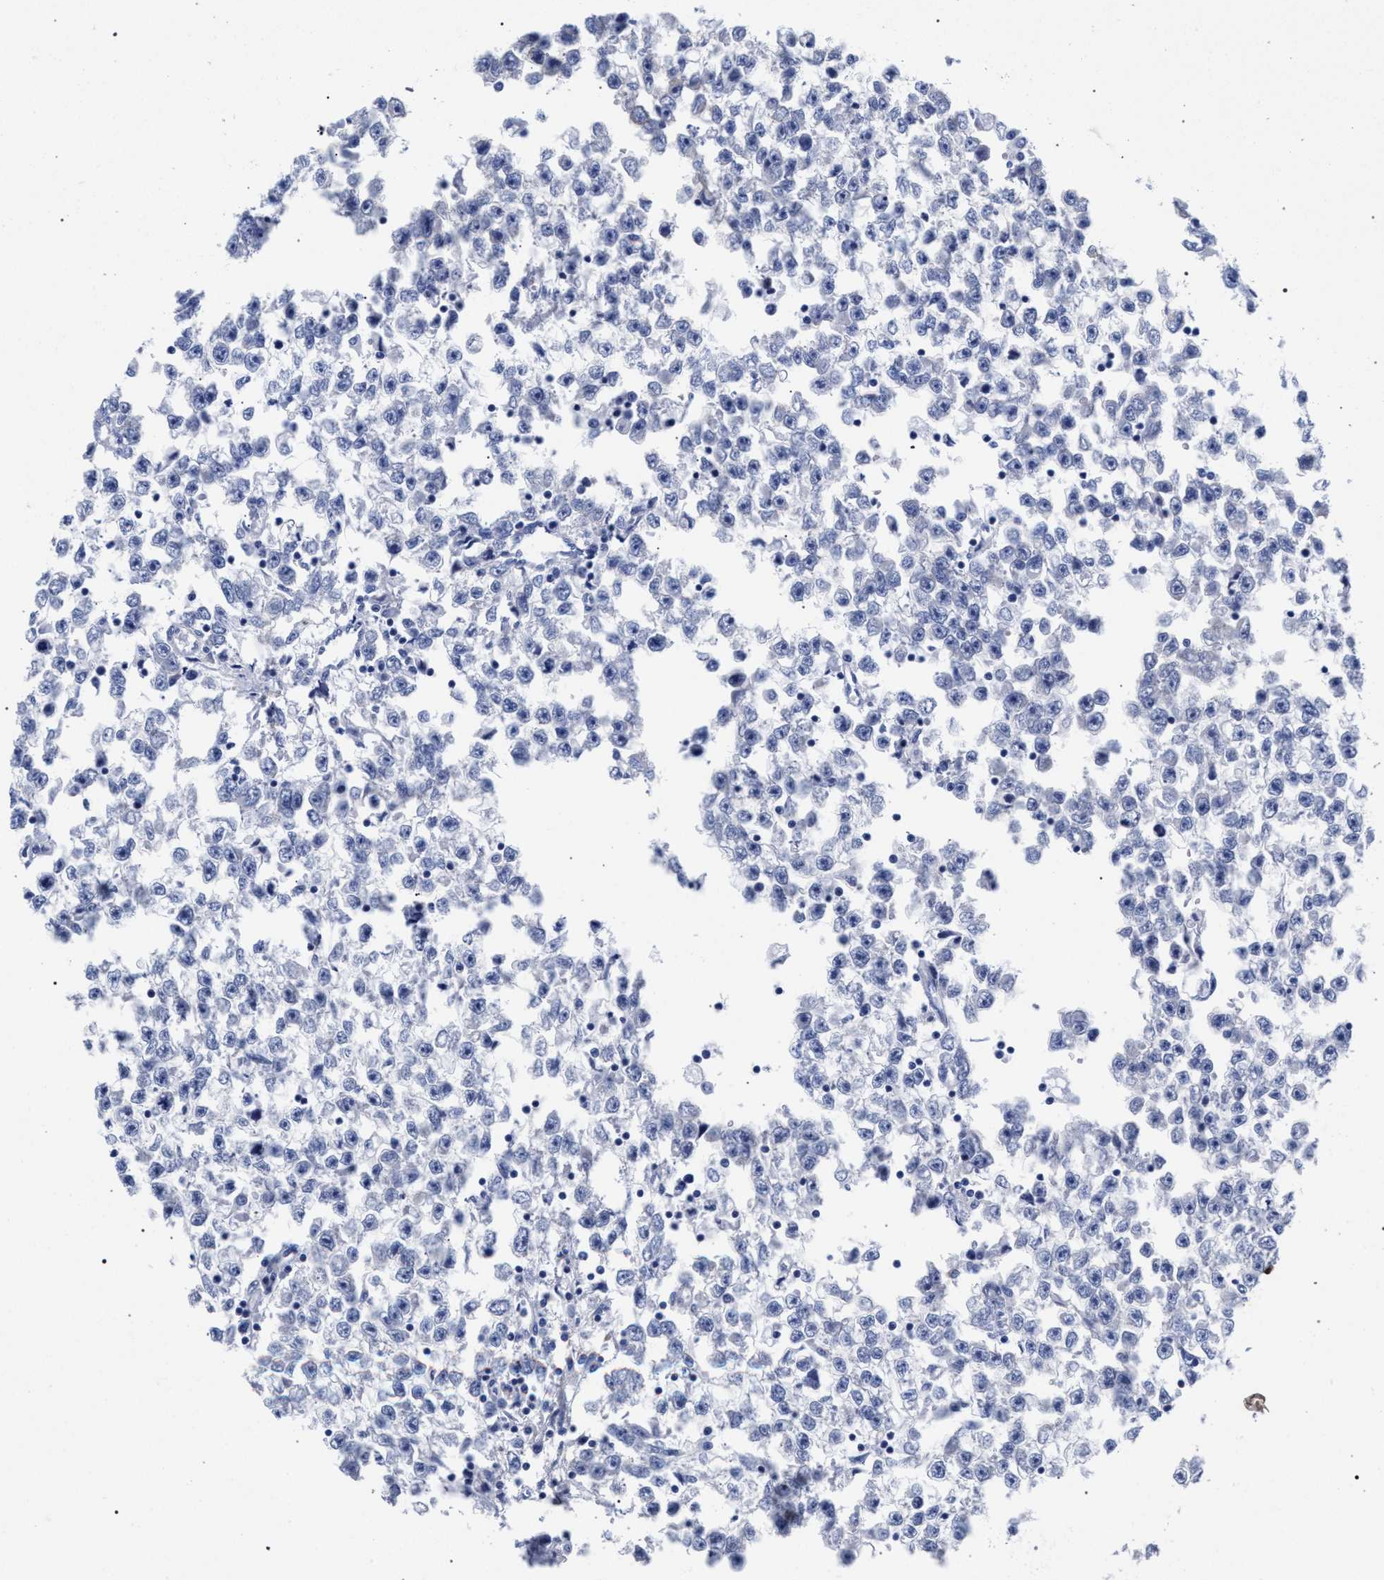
{"staining": {"intensity": "negative", "quantity": "none", "location": "none"}, "tissue": "testis cancer", "cell_type": "Tumor cells", "image_type": "cancer", "snomed": [{"axis": "morphology", "description": "Seminoma, NOS"}, {"axis": "morphology", "description": "Carcinoma, Embryonal, NOS"}, {"axis": "topography", "description": "Testis"}], "caption": "An IHC micrograph of testis embryonal carcinoma is shown. There is no staining in tumor cells of testis embryonal carcinoma.", "gene": "AKAP4", "patient": {"sex": "male", "age": 51}}